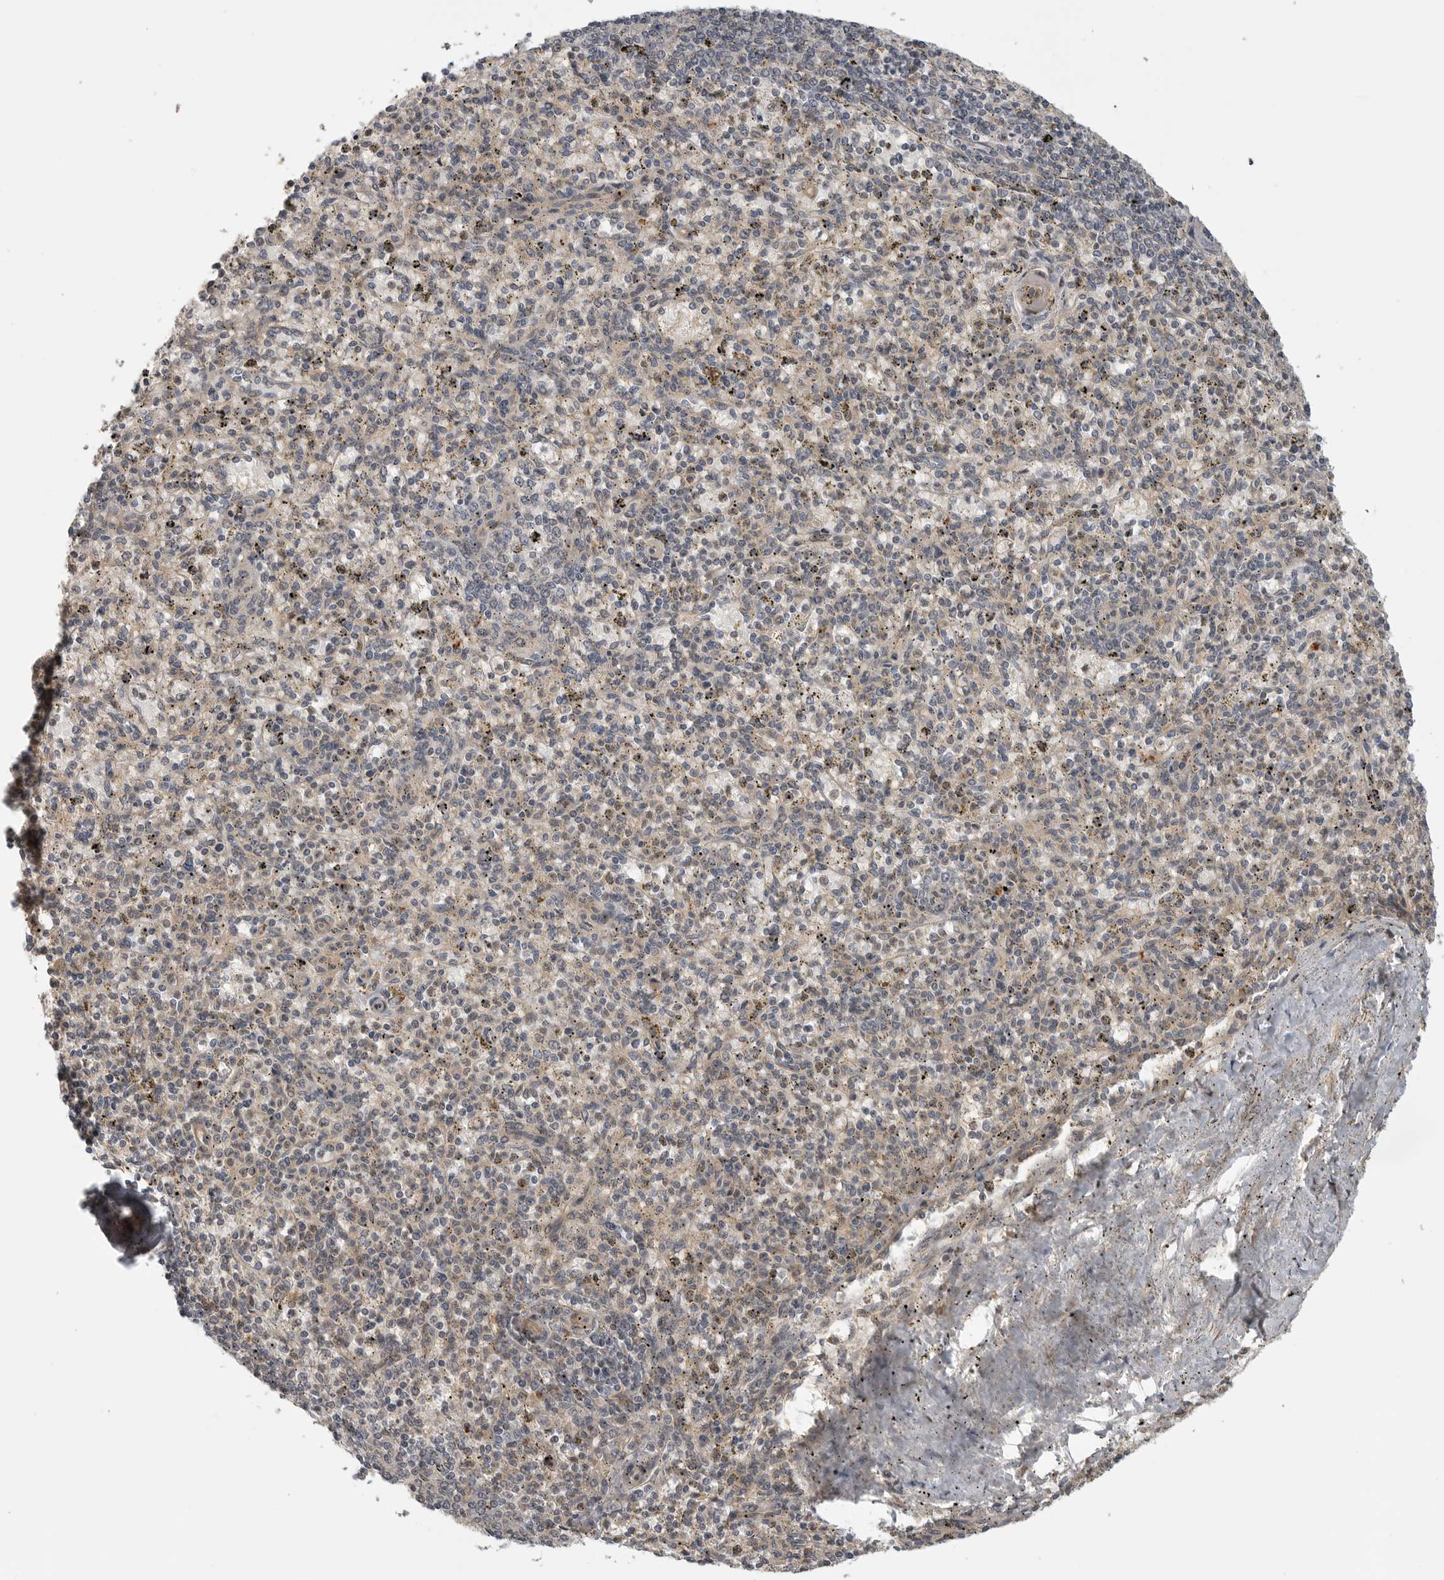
{"staining": {"intensity": "weak", "quantity": "25%-75%", "location": "cytoplasmic/membranous"}, "tissue": "spleen", "cell_type": "Cells in red pulp", "image_type": "normal", "snomed": [{"axis": "morphology", "description": "Normal tissue, NOS"}, {"axis": "topography", "description": "Spleen"}], "caption": "Protein analysis of unremarkable spleen displays weak cytoplasmic/membranous positivity in about 25%-75% of cells in red pulp.", "gene": "CUEDC1", "patient": {"sex": "male", "age": 72}}